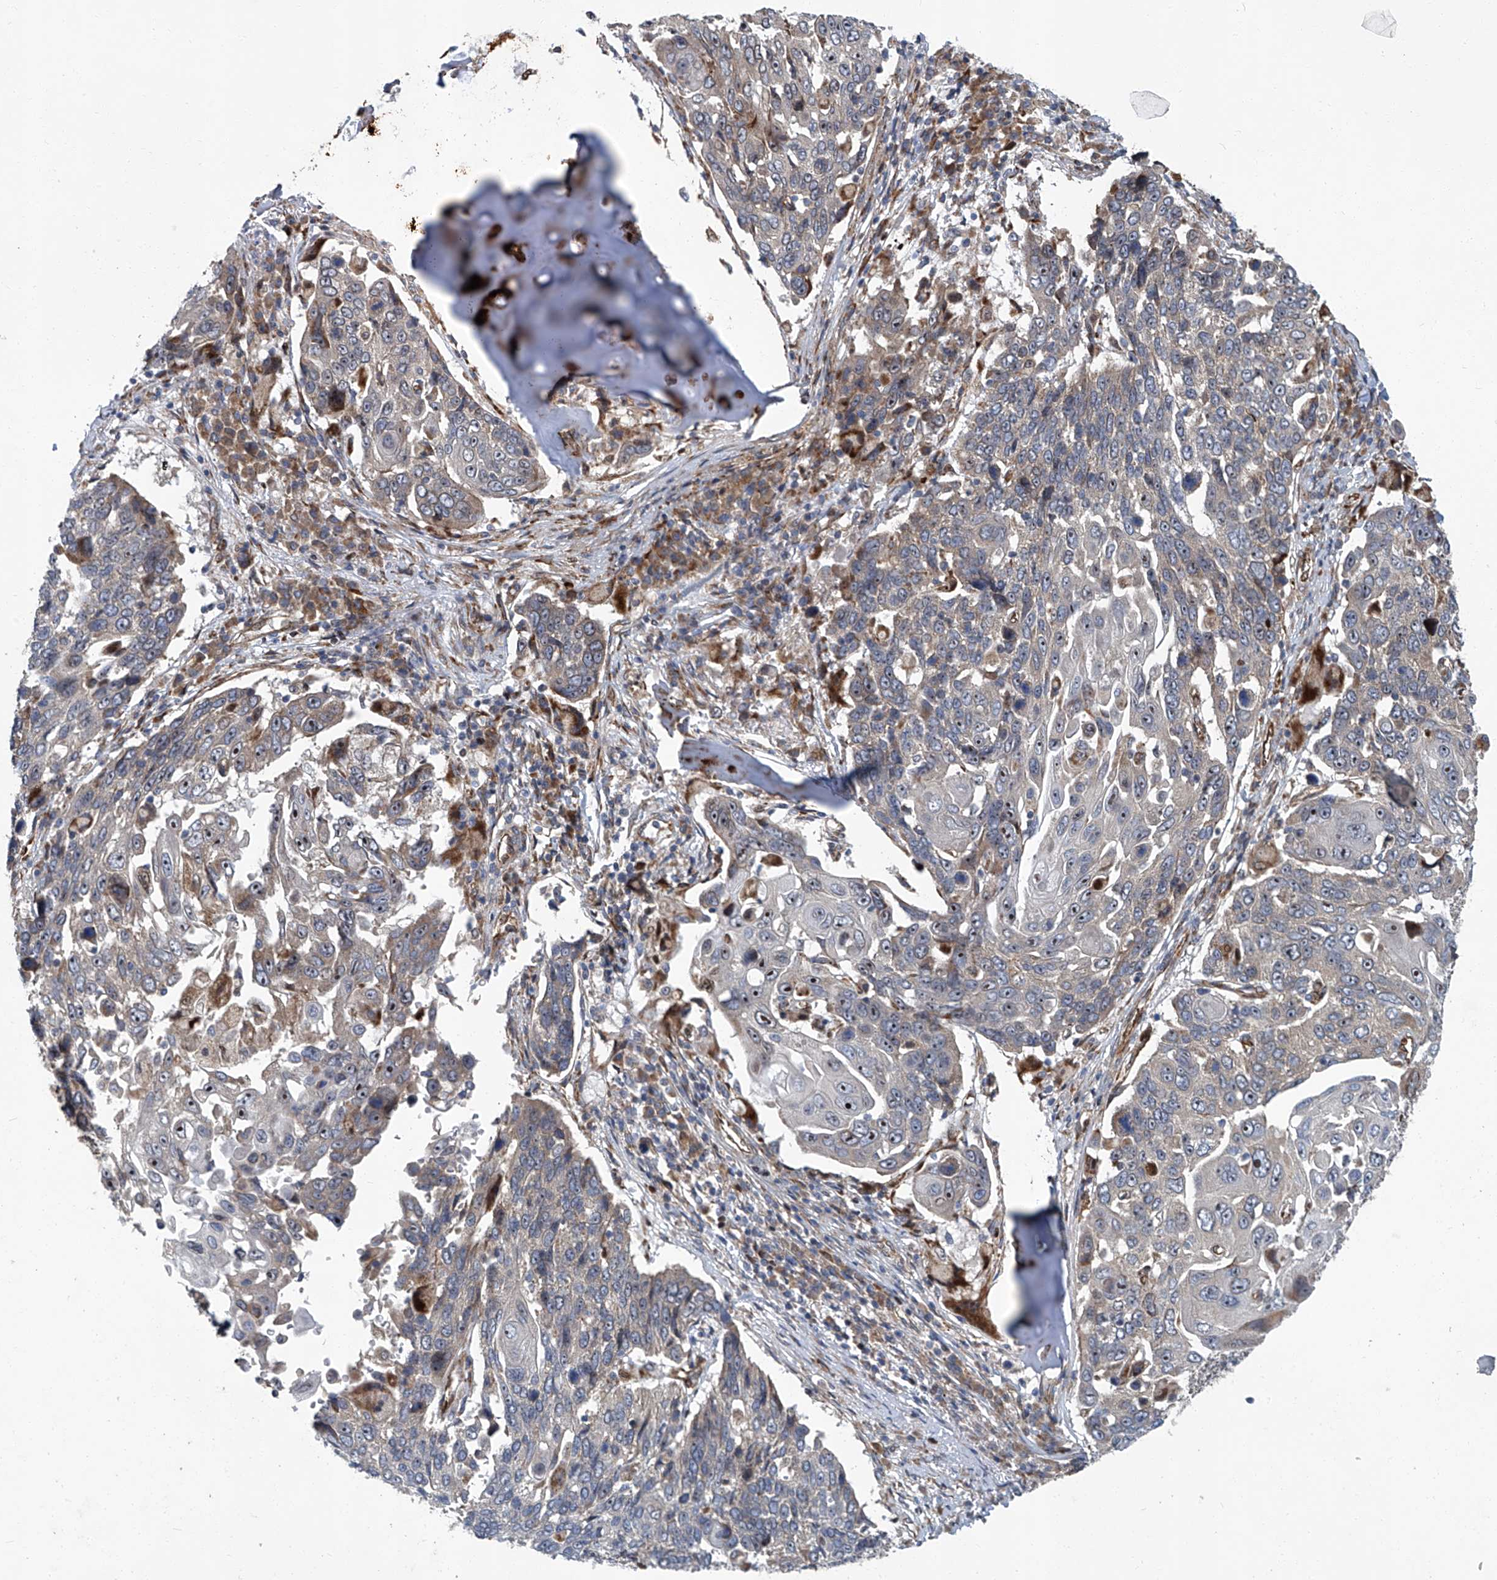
{"staining": {"intensity": "moderate", "quantity": "<25%", "location": "nuclear"}, "tissue": "lung cancer", "cell_type": "Tumor cells", "image_type": "cancer", "snomed": [{"axis": "morphology", "description": "Squamous cell carcinoma, NOS"}, {"axis": "topography", "description": "Lung"}], "caption": "DAB (3,3'-diaminobenzidine) immunohistochemical staining of human squamous cell carcinoma (lung) exhibits moderate nuclear protein positivity in about <25% of tumor cells. The staining is performed using DAB brown chromogen to label protein expression. The nuclei are counter-stained blue using hematoxylin.", "gene": "GPR132", "patient": {"sex": "male", "age": 66}}